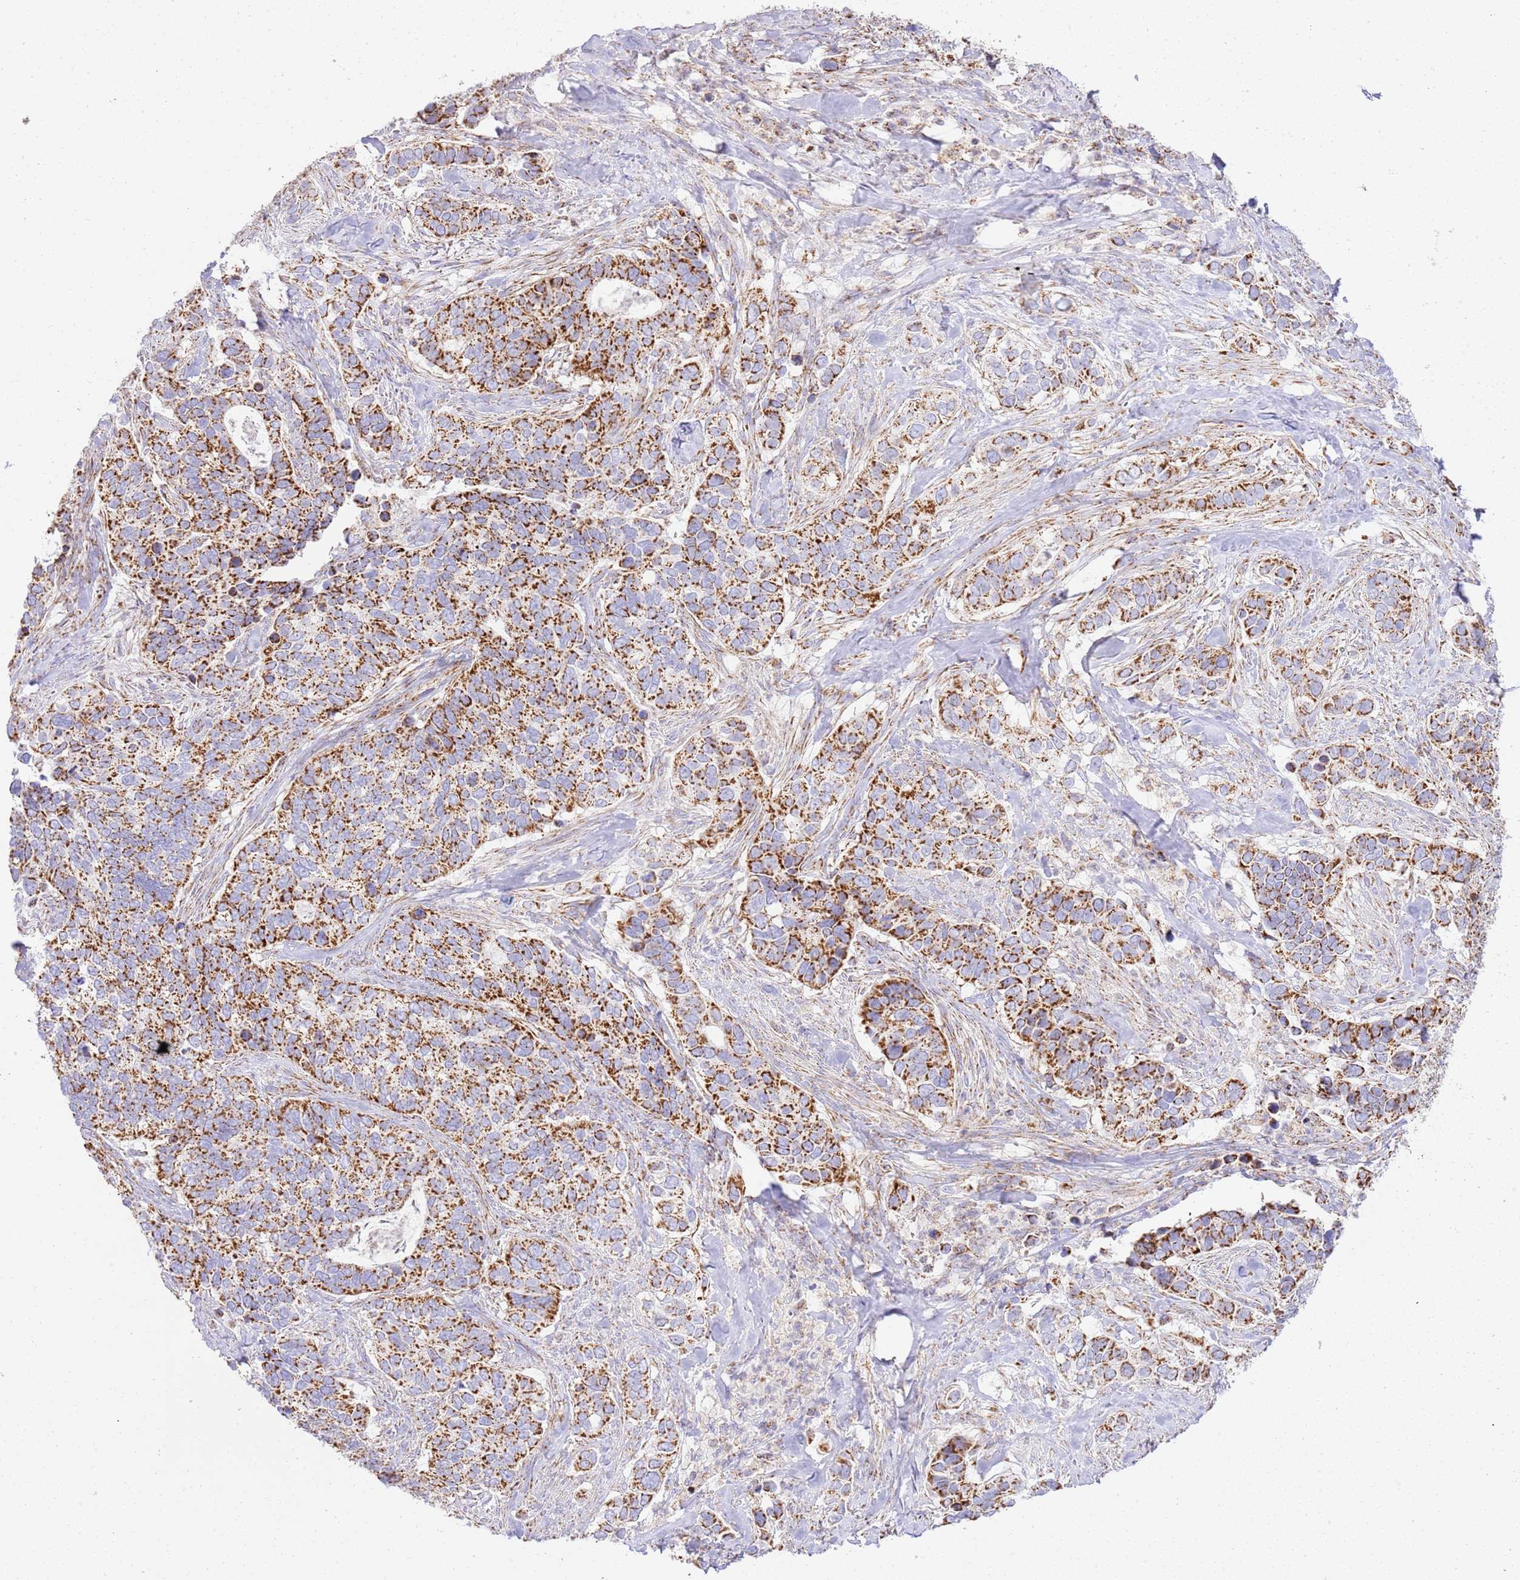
{"staining": {"intensity": "strong", "quantity": ">75%", "location": "cytoplasmic/membranous"}, "tissue": "cervical cancer", "cell_type": "Tumor cells", "image_type": "cancer", "snomed": [{"axis": "morphology", "description": "Squamous cell carcinoma, NOS"}, {"axis": "topography", "description": "Cervix"}], "caption": "Immunohistochemistry micrograph of human squamous cell carcinoma (cervical) stained for a protein (brown), which shows high levels of strong cytoplasmic/membranous staining in approximately >75% of tumor cells.", "gene": "ZBTB39", "patient": {"sex": "female", "age": 38}}